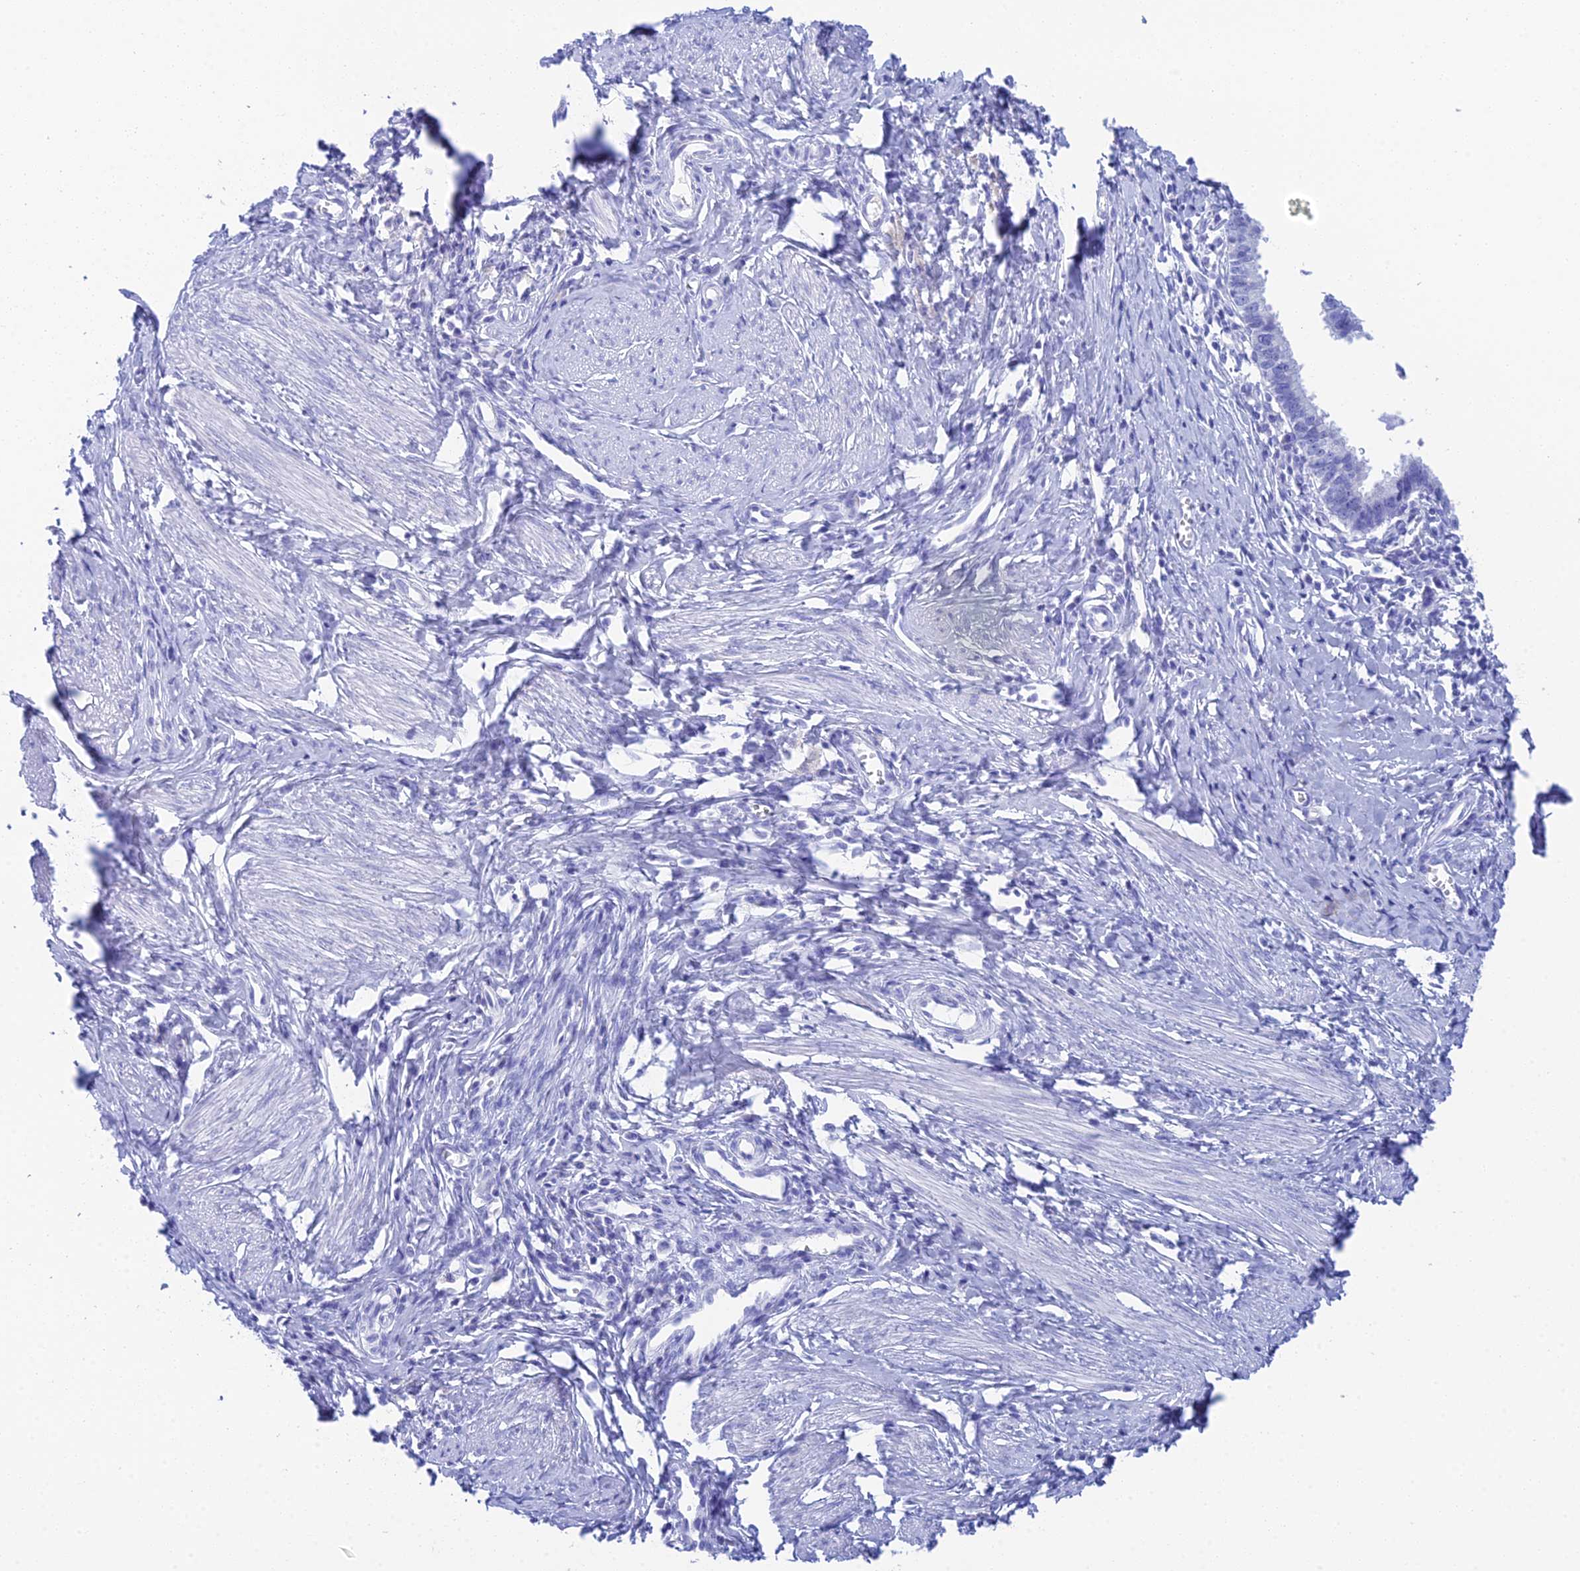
{"staining": {"intensity": "negative", "quantity": "none", "location": "none"}, "tissue": "cervical cancer", "cell_type": "Tumor cells", "image_type": "cancer", "snomed": [{"axis": "morphology", "description": "Adenocarcinoma, NOS"}, {"axis": "topography", "description": "Cervix"}], "caption": "An immunohistochemistry micrograph of cervical cancer is shown. There is no staining in tumor cells of cervical cancer. The staining was performed using DAB to visualize the protein expression in brown, while the nuclei were stained in blue with hematoxylin (Magnification: 20x).", "gene": "REG1A", "patient": {"sex": "female", "age": 36}}